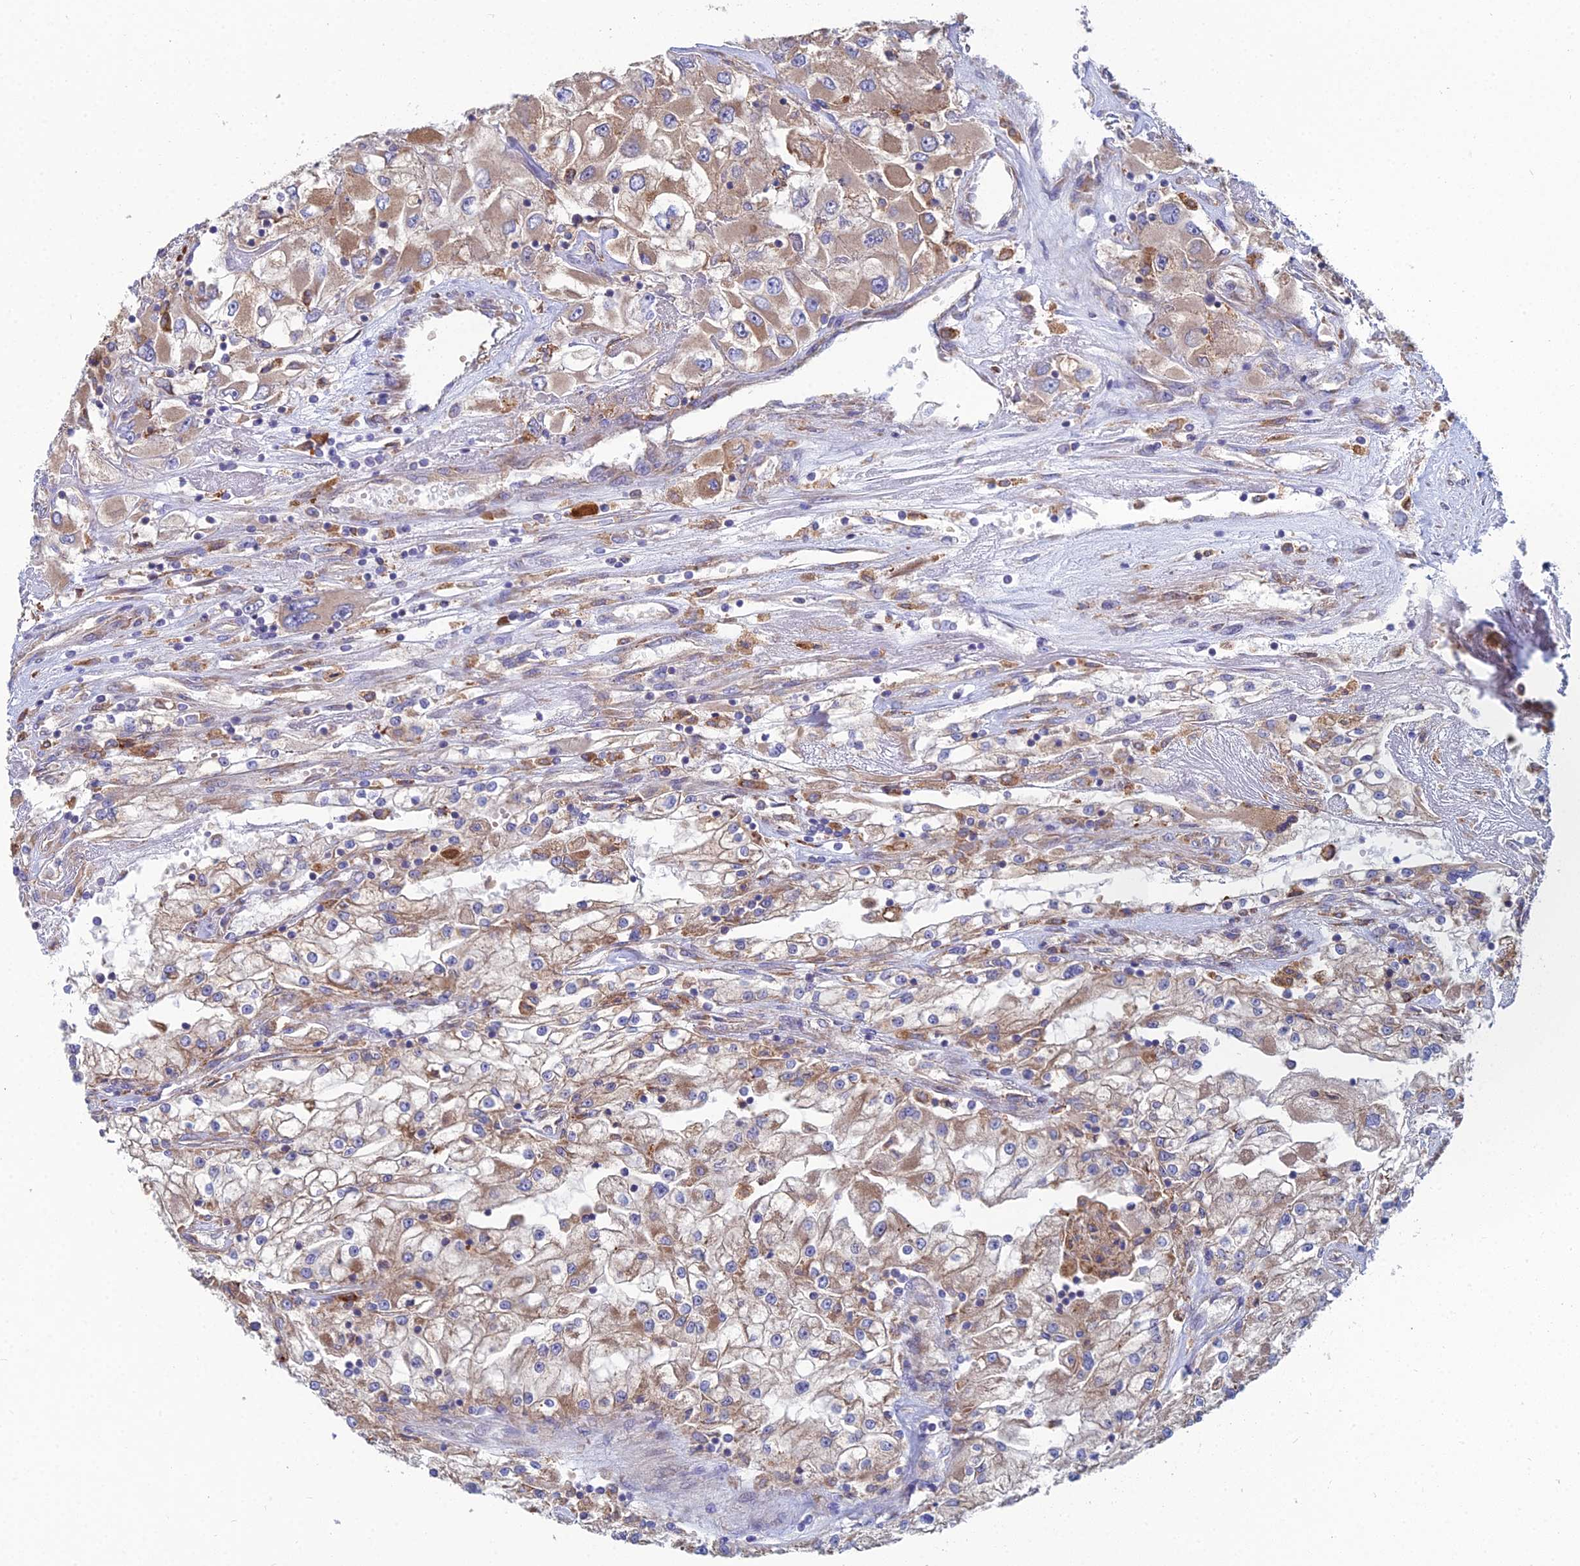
{"staining": {"intensity": "moderate", "quantity": ">75%", "location": "cytoplasmic/membranous"}, "tissue": "renal cancer", "cell_type": "Tumor cells", "image_type": "cancer", "snomed": [{"axis": "morphology", "description": "Adenocarcinoma, NOS"}, {"axis": "topography", "description": "Kidney"}], "caption": "A brown stain highlights moderate cytoplasmic/membranous positivity of a protein in human renal cancer (adenocarcinoma) tumor cells.", "gene": "CLCN3", "patient": {"sex": "female", "age": 52}}